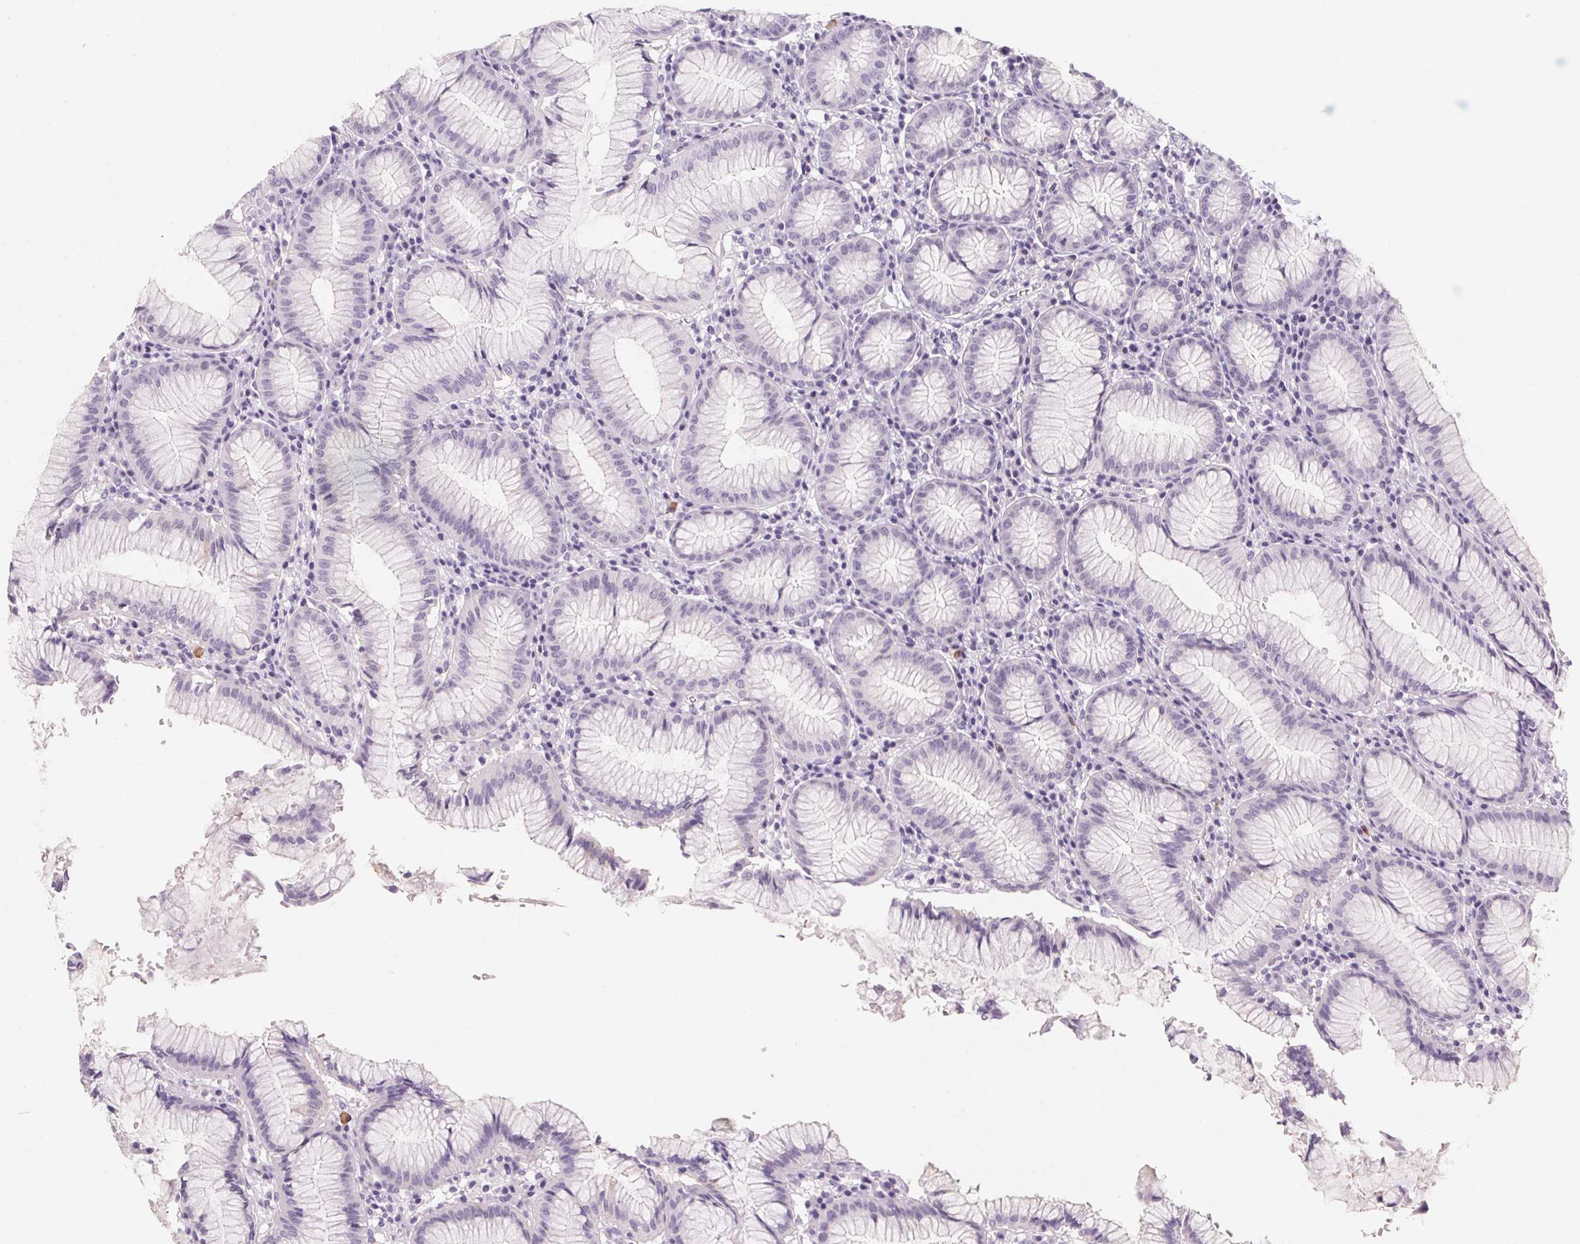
{"staining": {"intensity": "negative", "quantity": "none", "location": "none"}, "tissue": "stomach", "cell_type": "Glandular cells", "image_type": "normal", "snomed": [{"axis": "morphology", "description": "Normal tissue, NOS"}, {"axis": "topography", "description": "Stomach"}], "caption": "Immunohistochemistry (IHC) of unremarkable stomach shows no positivity in glandular cells. The staining was performed using DAB to visualize the protein expression in brown, while the nuclei were stained in blue with hematoxylin (Magnification: 20x).", "gene": "CAPZA3", "patient": {"sex": "male", "age": 55}}